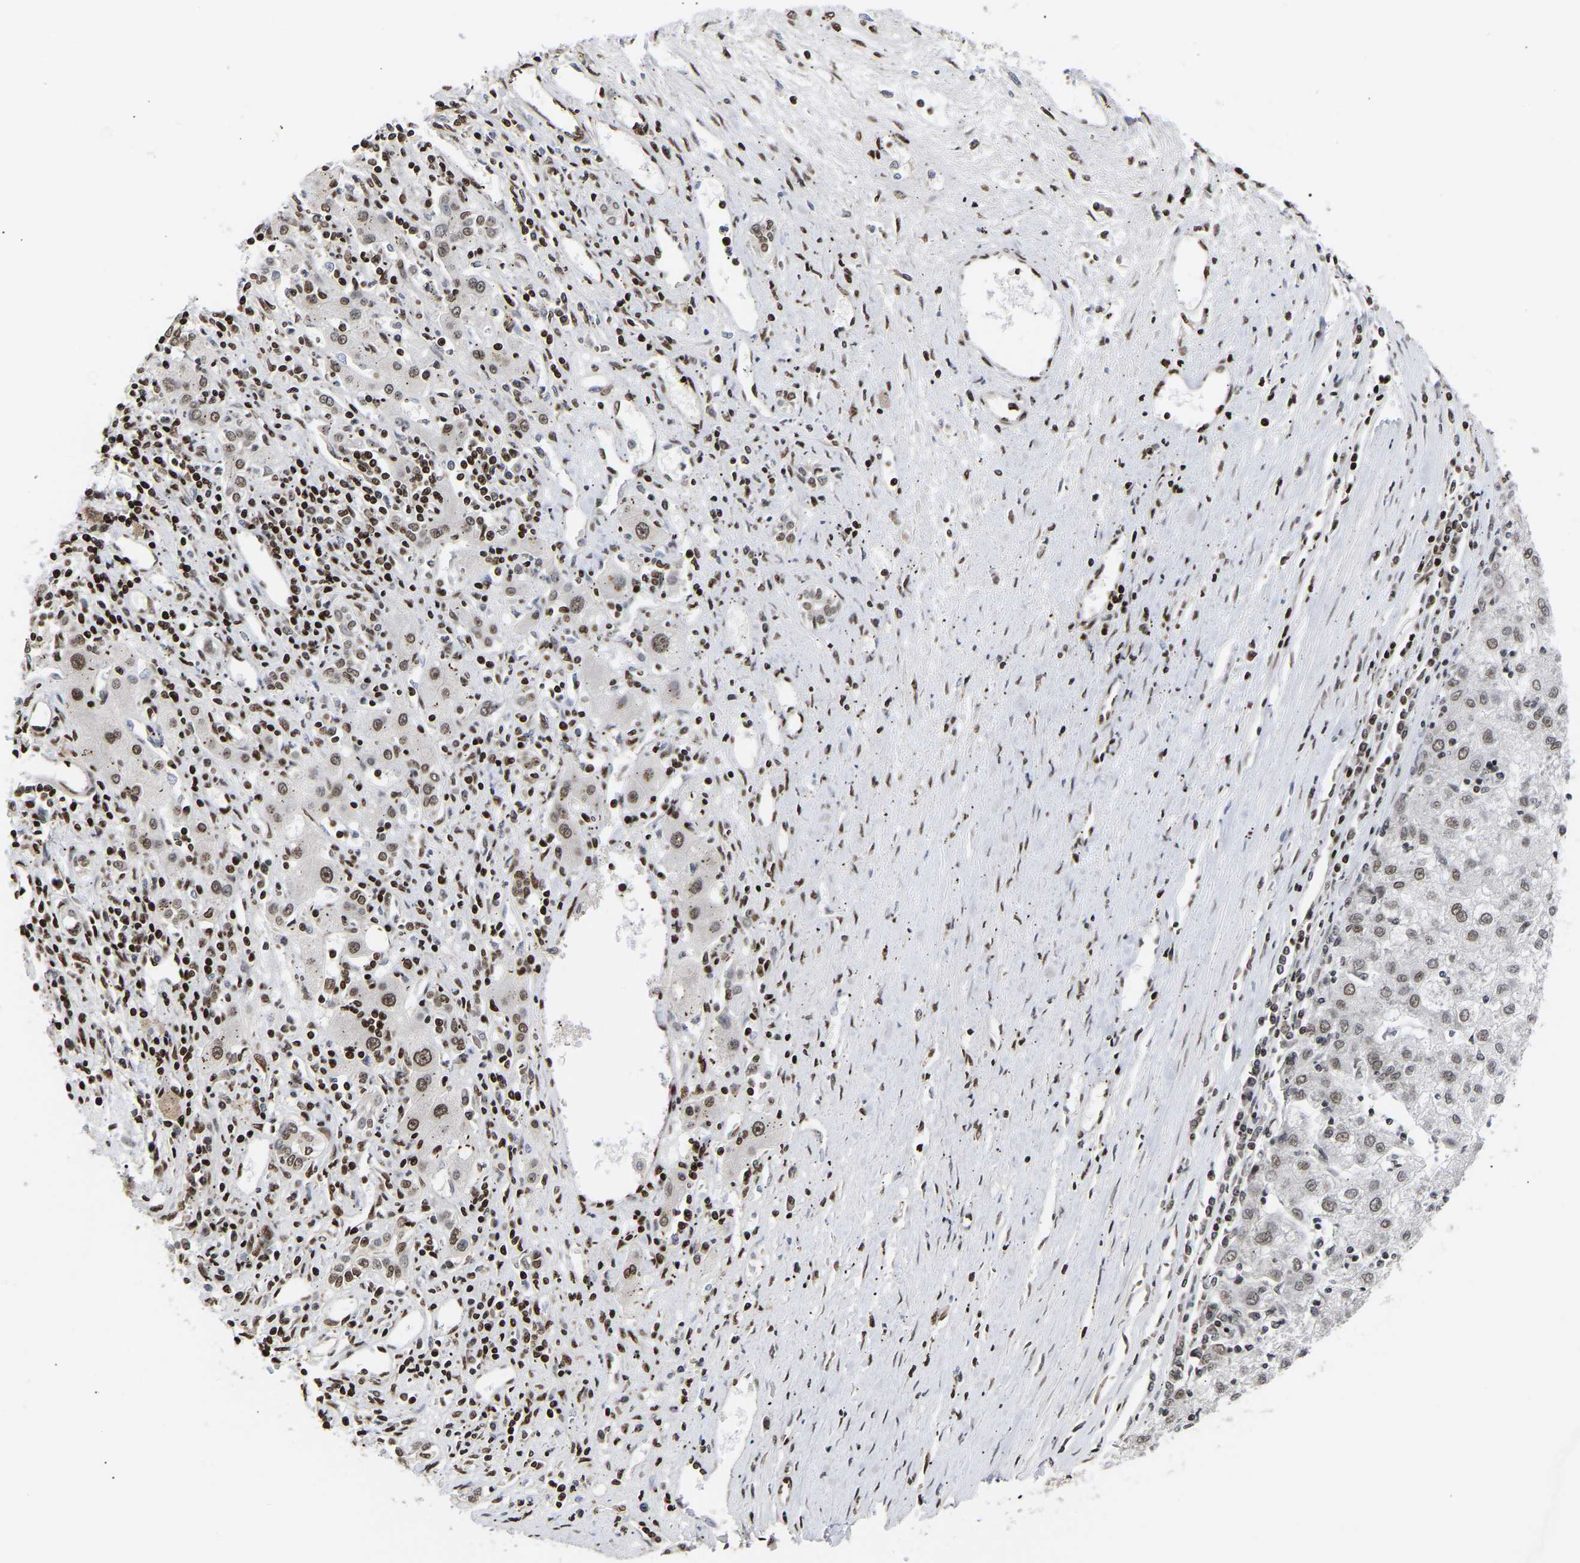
{"staining": {"intensity": "moderate", "quantity": "25%-75%", "location": "nuclear"}, "tissue": "liver cancer", "cell_type": "Tumor cells", "image_type": "cancer", "snomed": [{"axis": "morphology", "description": "Carcinoma, Hepatocellular, NOS"}, {"axis": "topography", "description": "Liver"}], "caption": "Immunohistochemistry of human hepatocellular carcinoma (liver) reveals medium levels of moderate nuclear expression in approximately 25%-75% of tumor cells.", "gene": "PSIP1", "patient": {"sex": "male", "age": 72}}